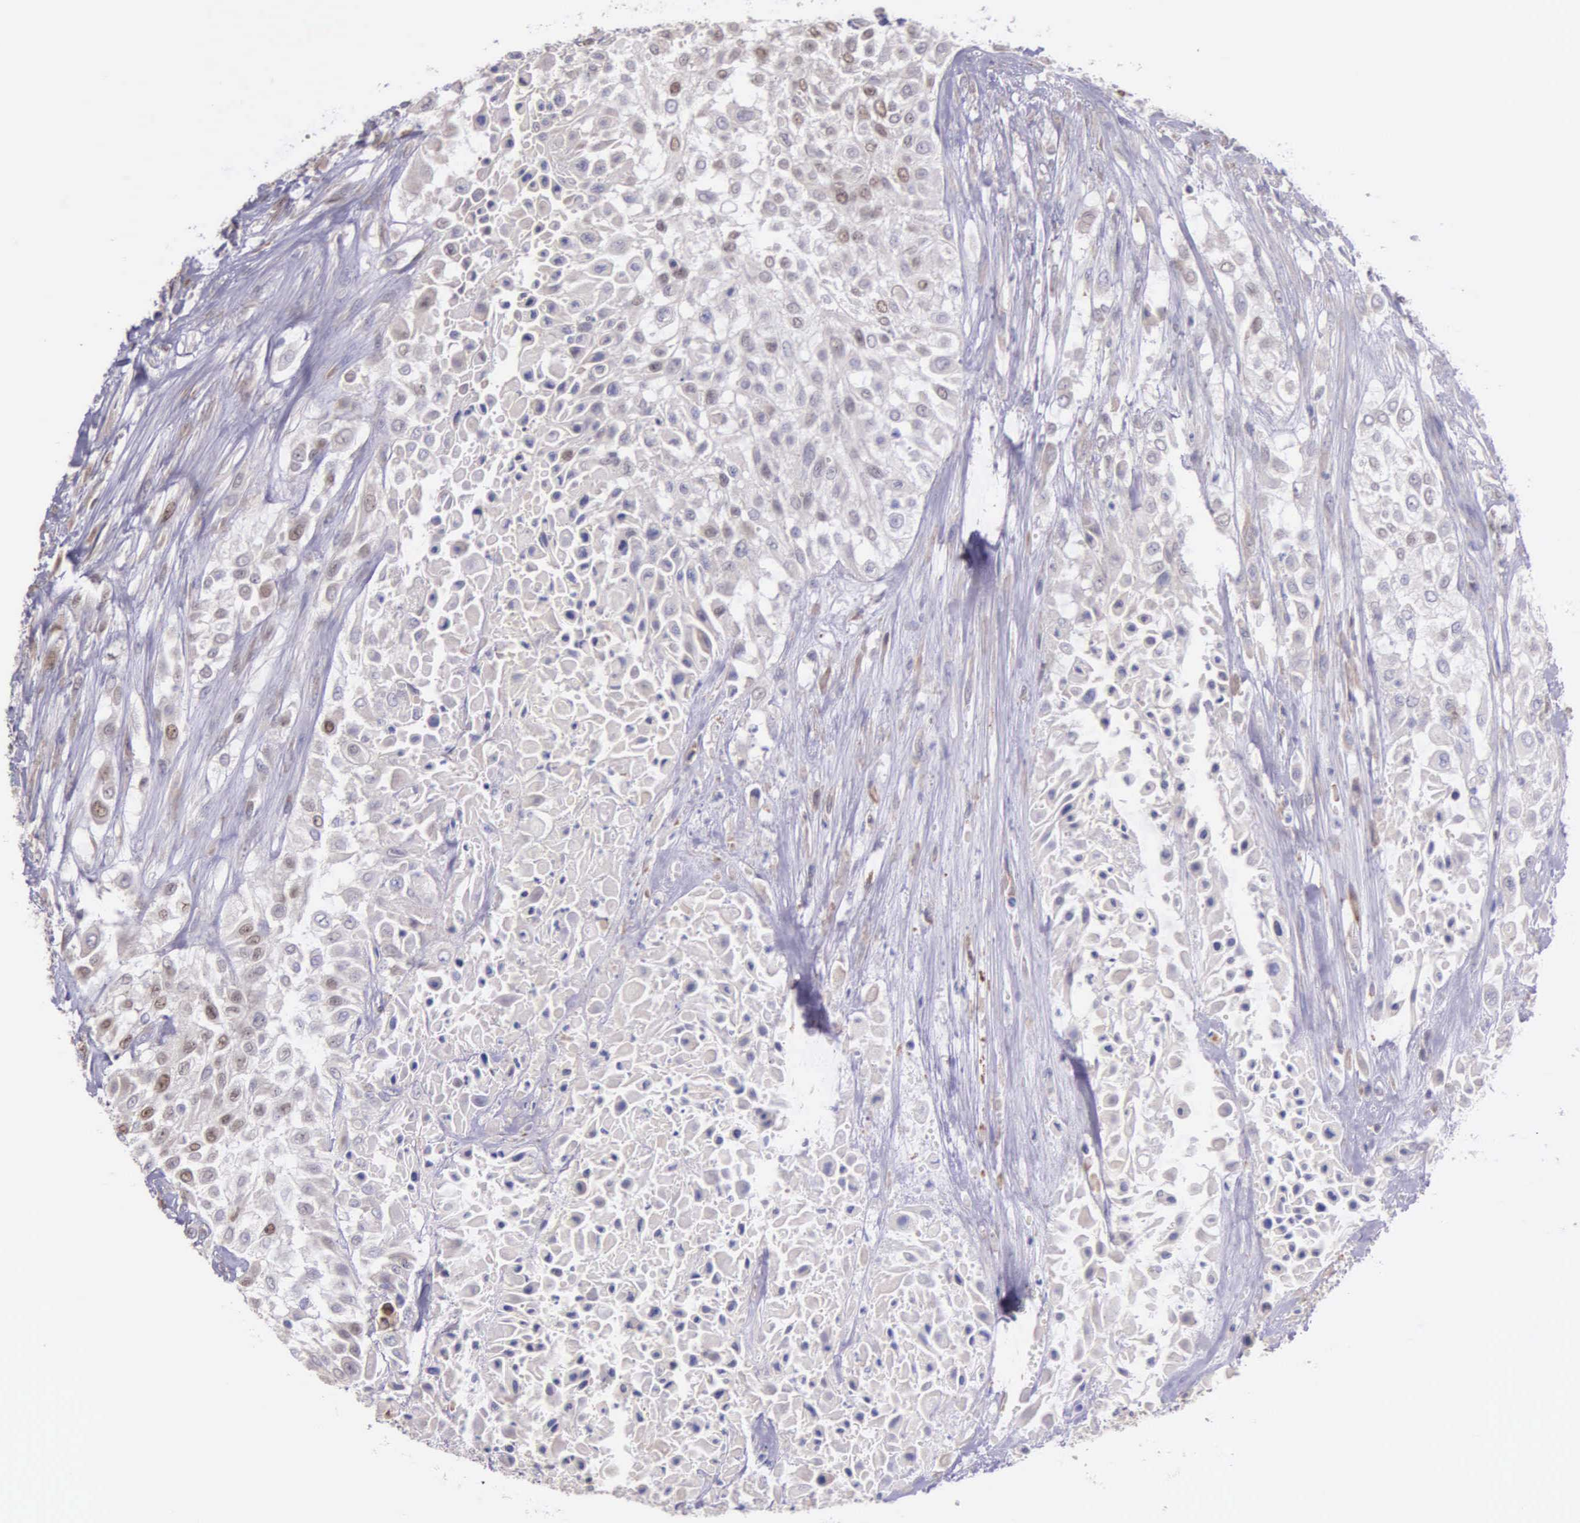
{"staining": {"intensity": "weak", "quantity": "<25%", "location": "nuclear"}, "tissue": "urothelial cancer", "cell_type": "Tumor cells", "image_type": "cancer", "snomed": [{"axis": "morphology", "description": "Urothelial carcinoma, High grade"}, {"axis": "topography", "description": "Urinary bladder"}], "caption": "Histopathology image shows no protein staining in tumor cells of urothelial cancer tissue.", "gene": "MCM5", "patient": {"sex": "male", "age": 57}}